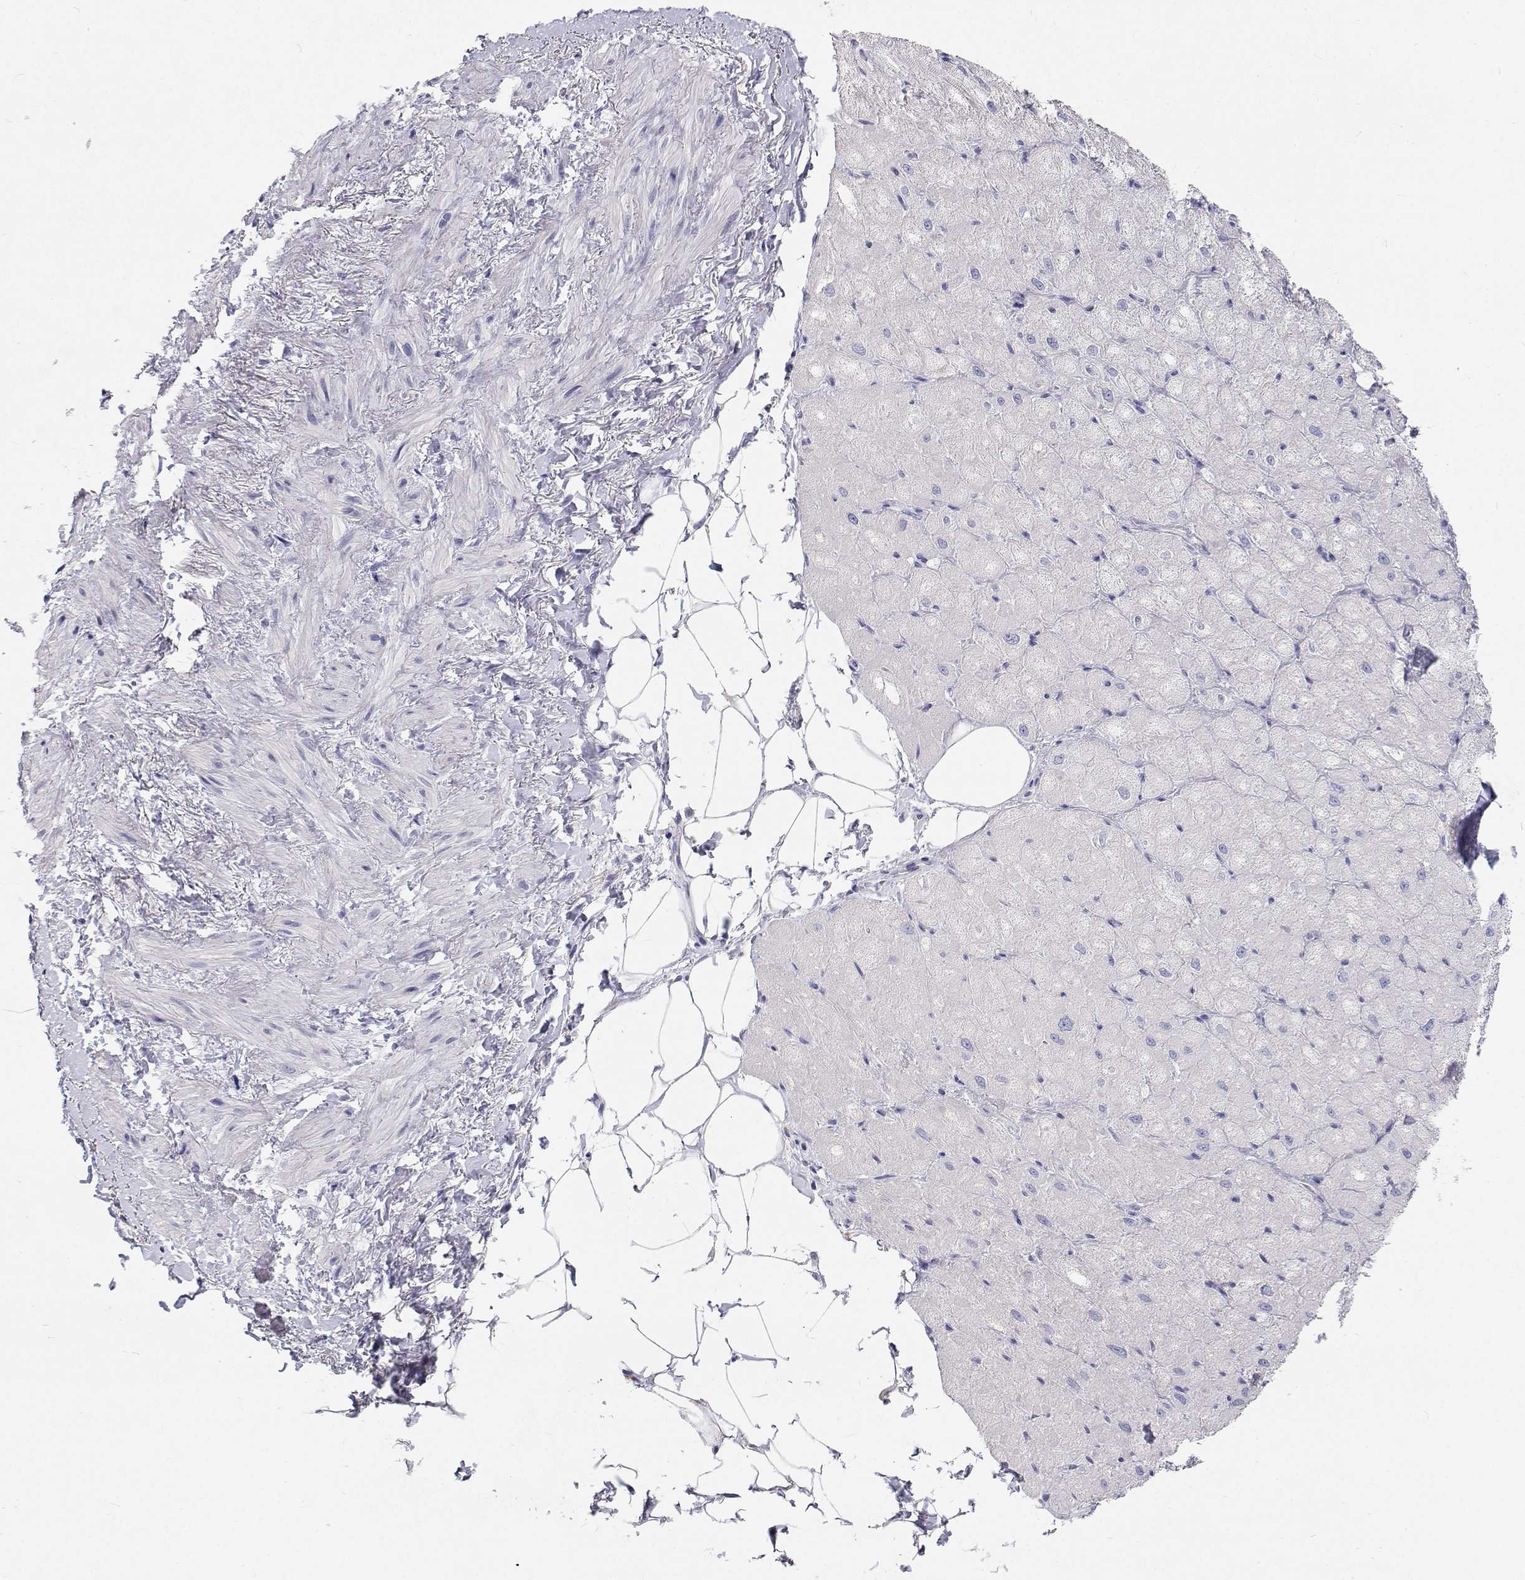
{"staining": {"intensity": "negative", "quantity": "none", "location": "none"}, "tissue": "heart muscle", "cell_type": "Cardiomyocytes", "image_type": "normal", "snomed": [{"axis": "morphology", "description": "Normal tissue, NOS"}, {"axis": "topography", "description": "Heart"}], "caption": "Immunohistochemistry (IHC) of unremarkable heart muscle reveals no expression in cardiomyocytes. Brightfield microscopy of IHC stained with DAB (brown) and hematoxylin (blue), captured at high magnification.", "gene": "NCR2", "patient": {"sex": "male", "age": 62}}